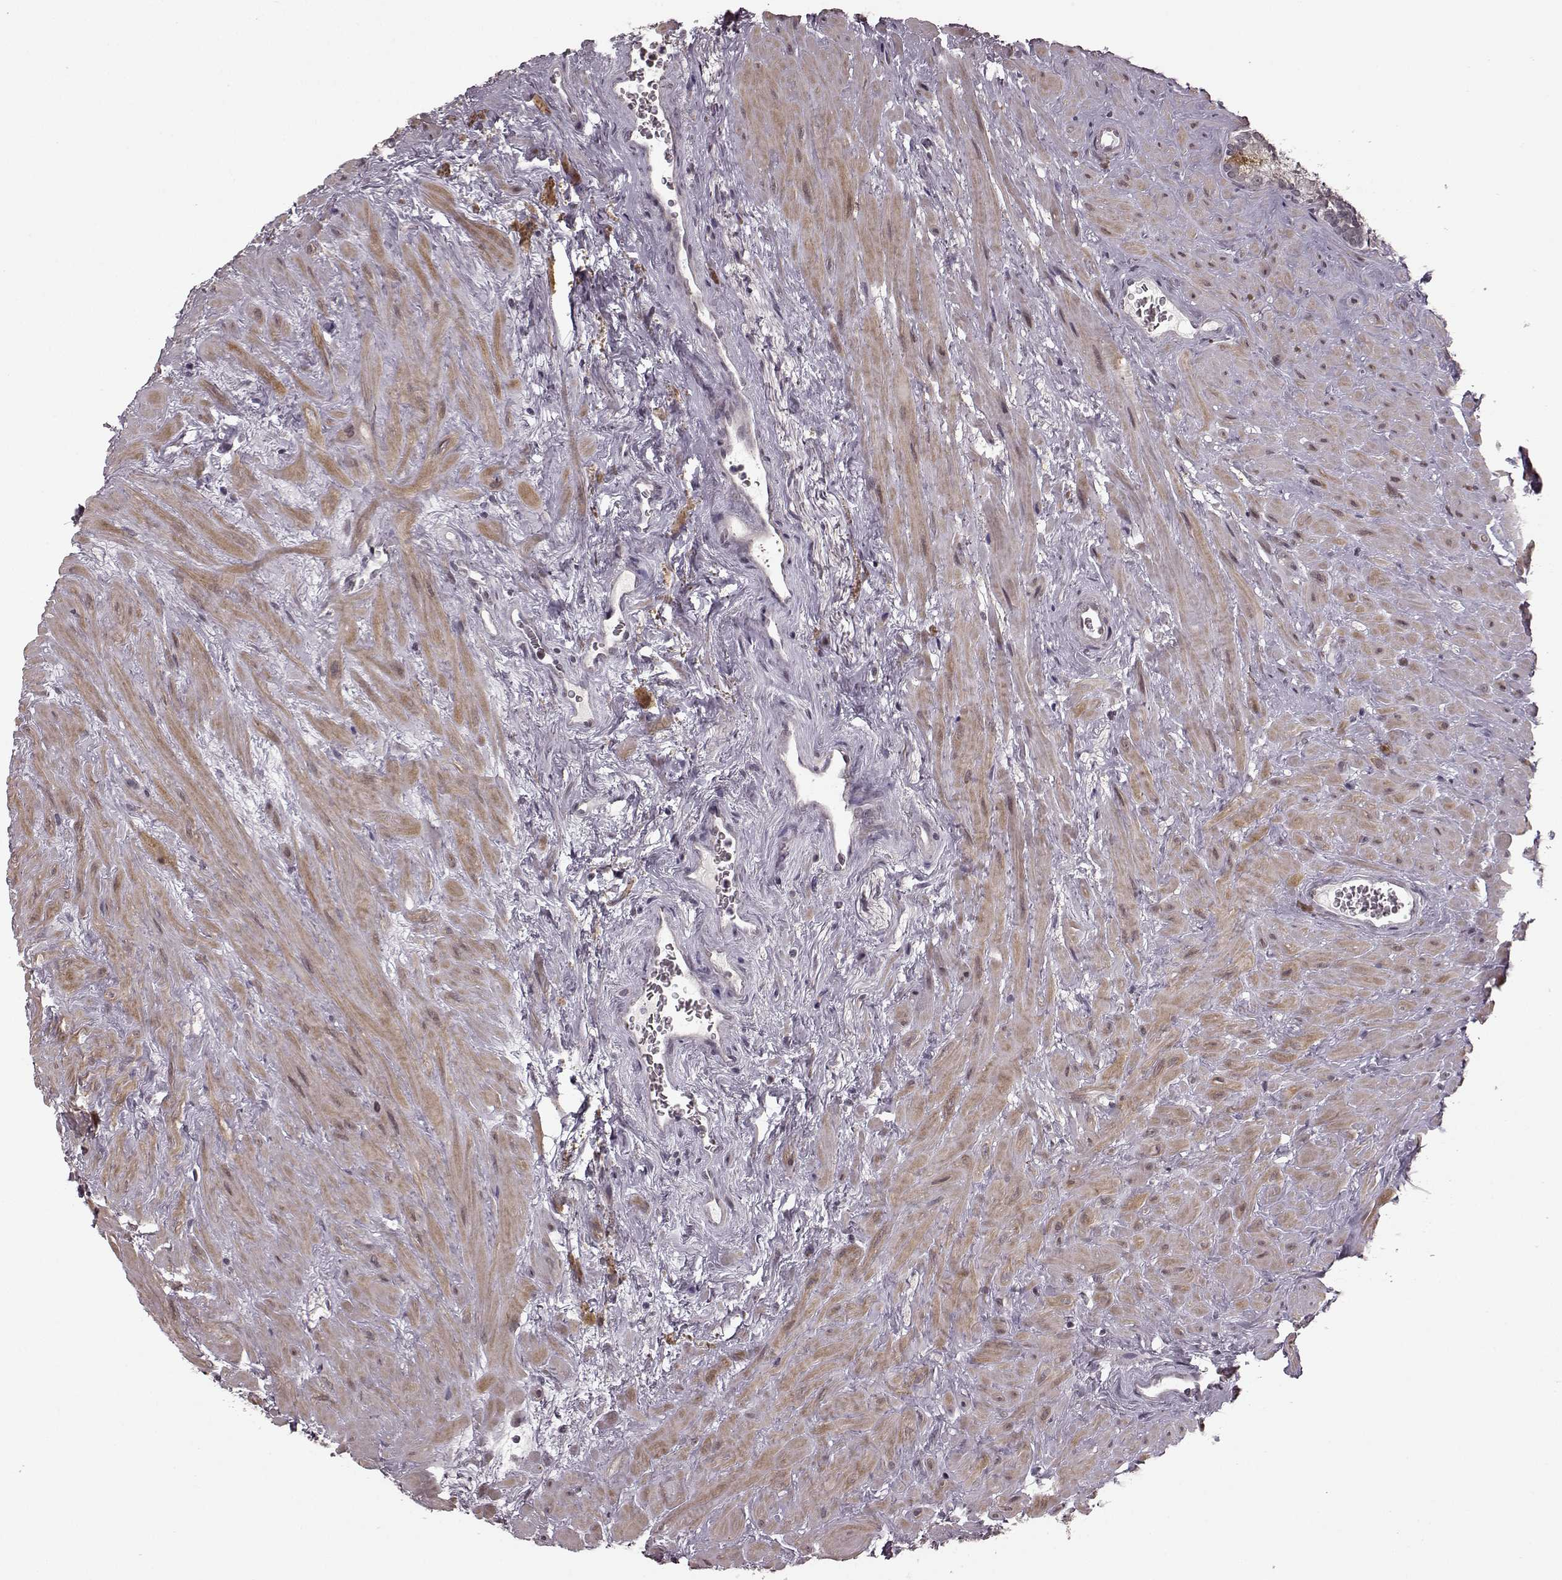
{"staining": {"intensity": "negative", "quantity": "none", "location": "none"}, "tissue": "seminal vesicle", "cell_type": "Glandular cells", "image_type": "normal", "snomed": [{"axis": "morphology", "description": "Normal tissue, NOS"}, {"axis": "topography", "description": "Seminal veicle"}], "caption": "Seminal vesicle stained for a protein using IHC demonstrates no positivity glandular cells.", "gene": "PLCB4", "patient": {"sex": "male", "age": 71}}